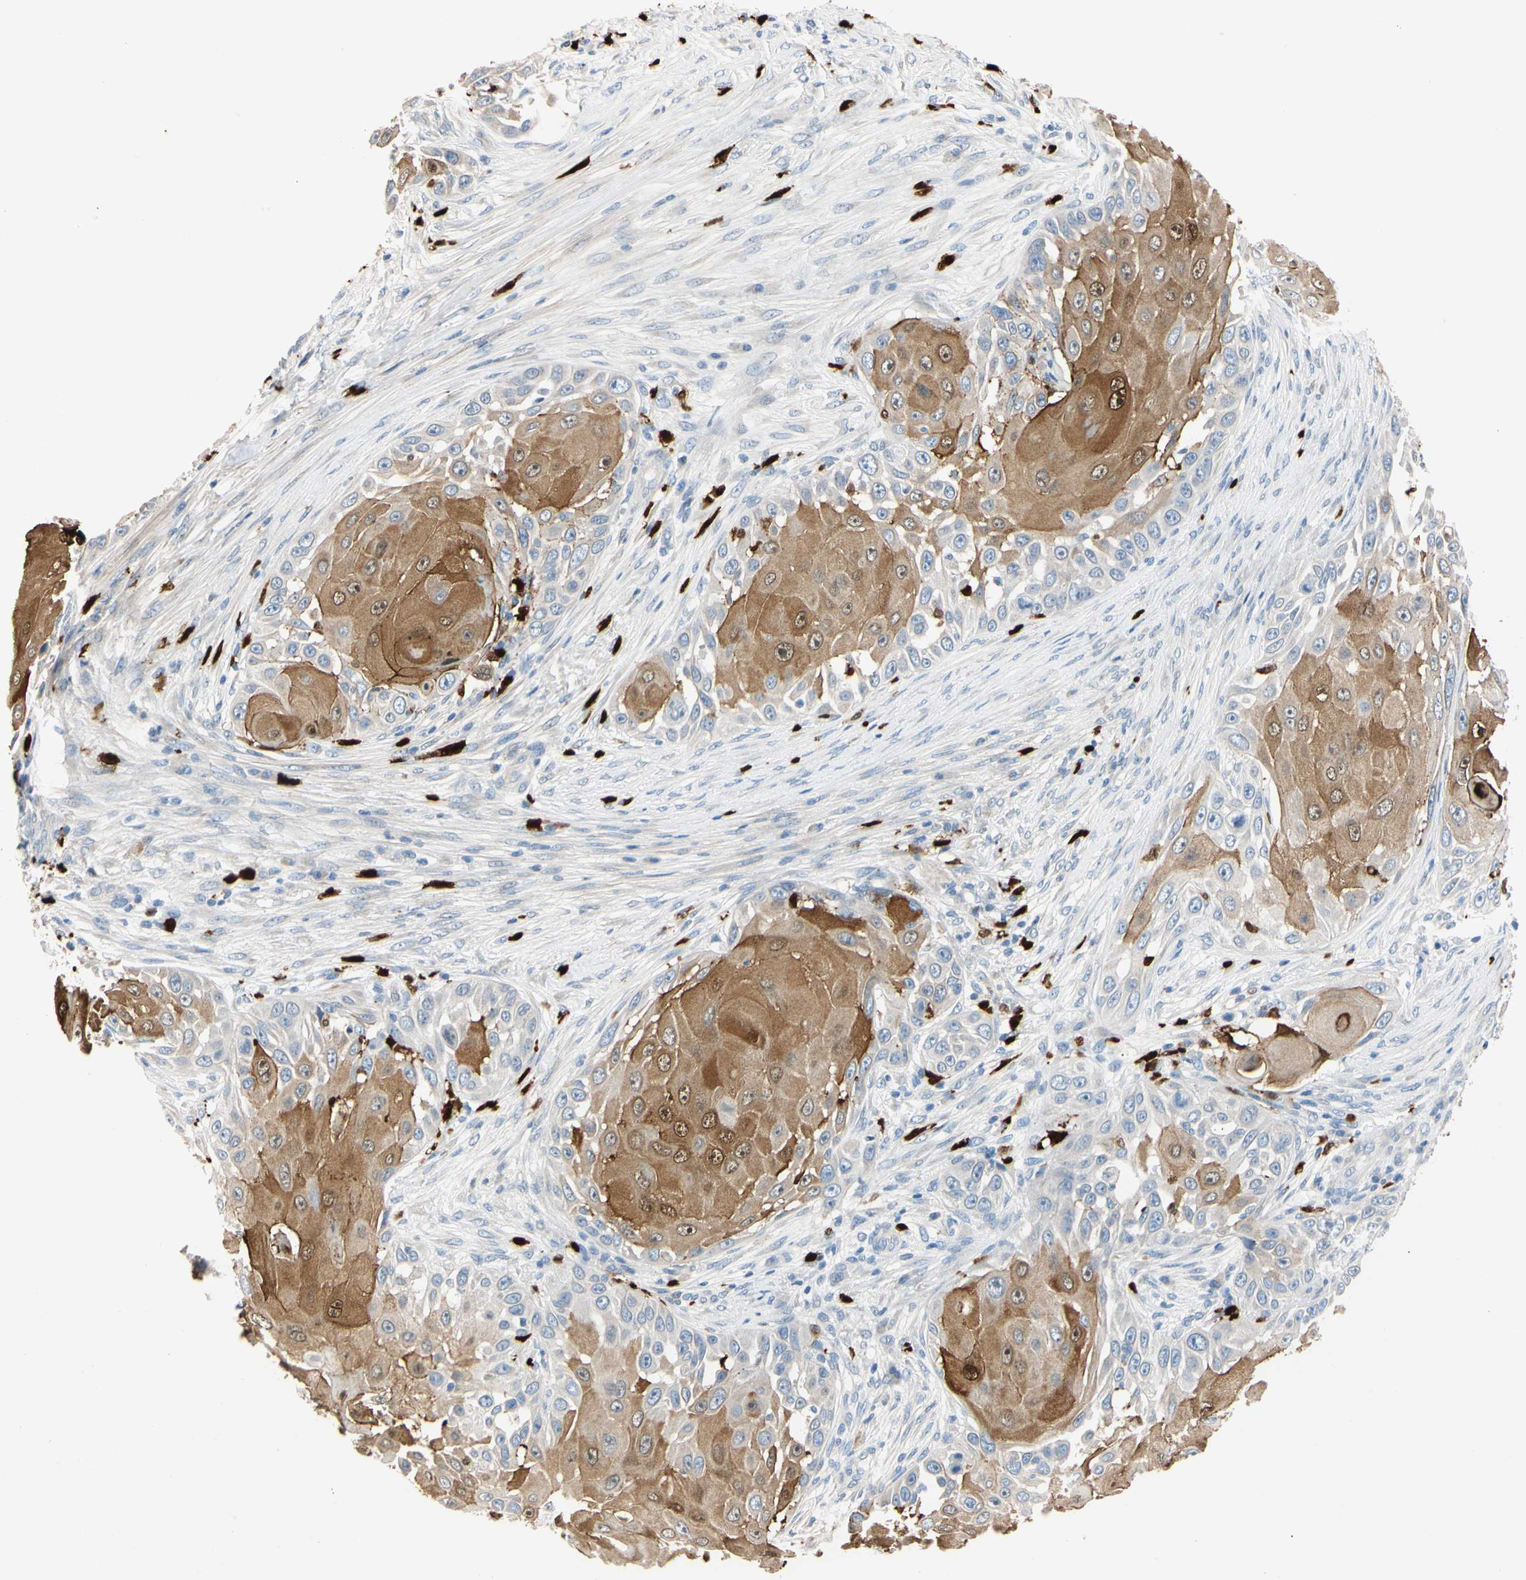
{"staining": {"intensity": "moderate", "quantity": "25%-75%", "location": "cytoplasmic/membranous,nuclear"}, "tissue": "skin cancer", "cell_type": "Tumor cells", "image_type": "cancer", "snomed": [{"axis": "morphology", "description": "Squamous cell carcinoma, NOS"}, {"axis": "topography", "description": "Skin"}], "caption": "Immunohistochemistry (IHC) staining of skin squamous cell carcinoma, which exhibits medium levels of moderate cytoplasmic/membranous and nuclear expression in about 25%-75% of tumor cells indicating moderate cytoplasmic/membranous and nuclear protein staining. The staining was performed using DAB (3,3'-diaminobenzidine) (brown) for protein detection and nuclei were counterstained in hematoxylin (blue).", "gene": "TRAF5", "patient": {"sex": "female", "age": 44}}